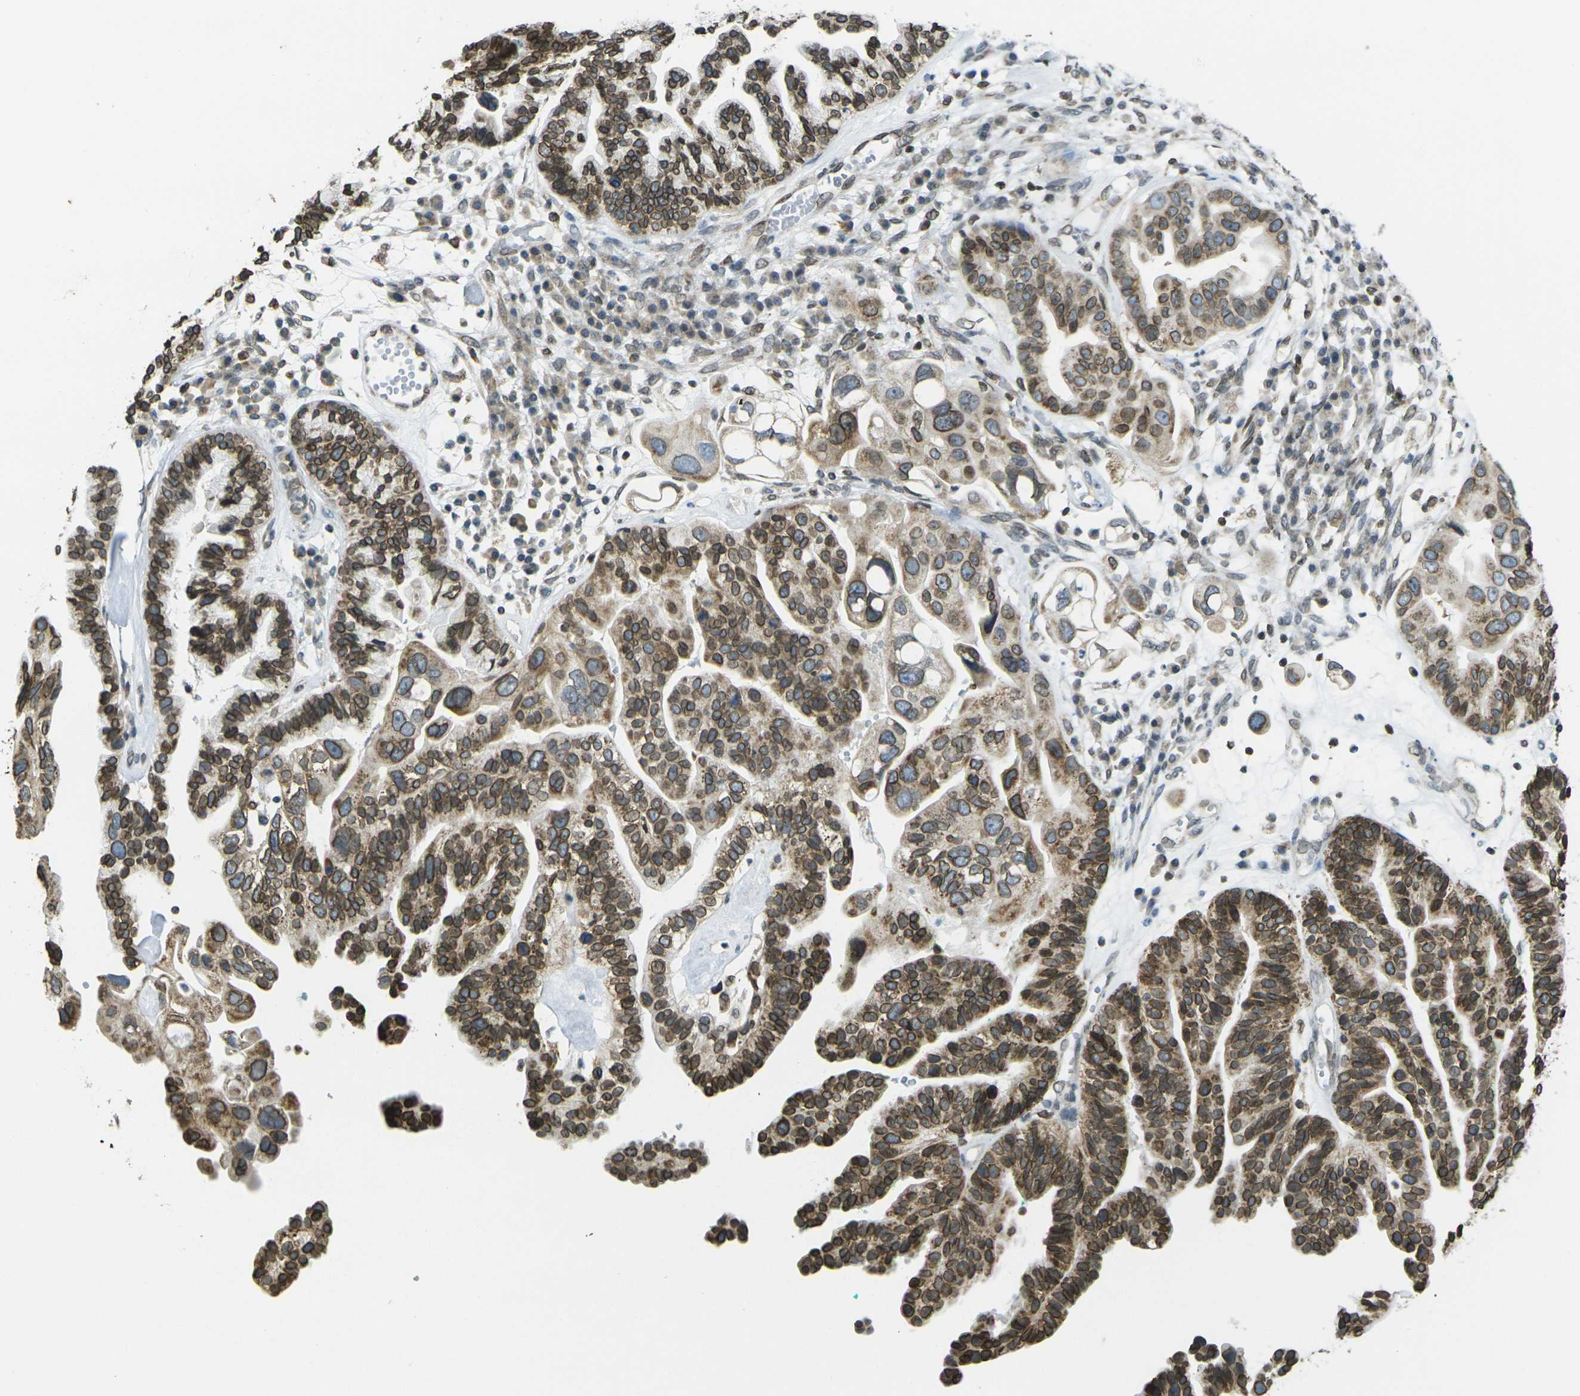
{"staining": {"intensity": "strong", "quantity": ">75%", "location": "cytoplasmic/membranous,nuclear"}, "tissue": "ovarian cancer", "cell_type": "Tumor cells", "image_type": "cancer", "snomed": [{"axis": "morphology", "description": "Cystadenocarcinoma, serous, NOS"}, {"axis": "topography", "description": "Ovary"}], "caption": "Immunohistochemistry (IHC) (DAB (3,3'-diaminobenzidine)) staining of ovarian cancer (serous cystadenocarcinoma) demonstrates strong cytoplasmic/membranous and nuclear protein positivity in about >75% of tumor cells.", "gene": "BRDT", "patient": {"sex": "female", "age": 56}}